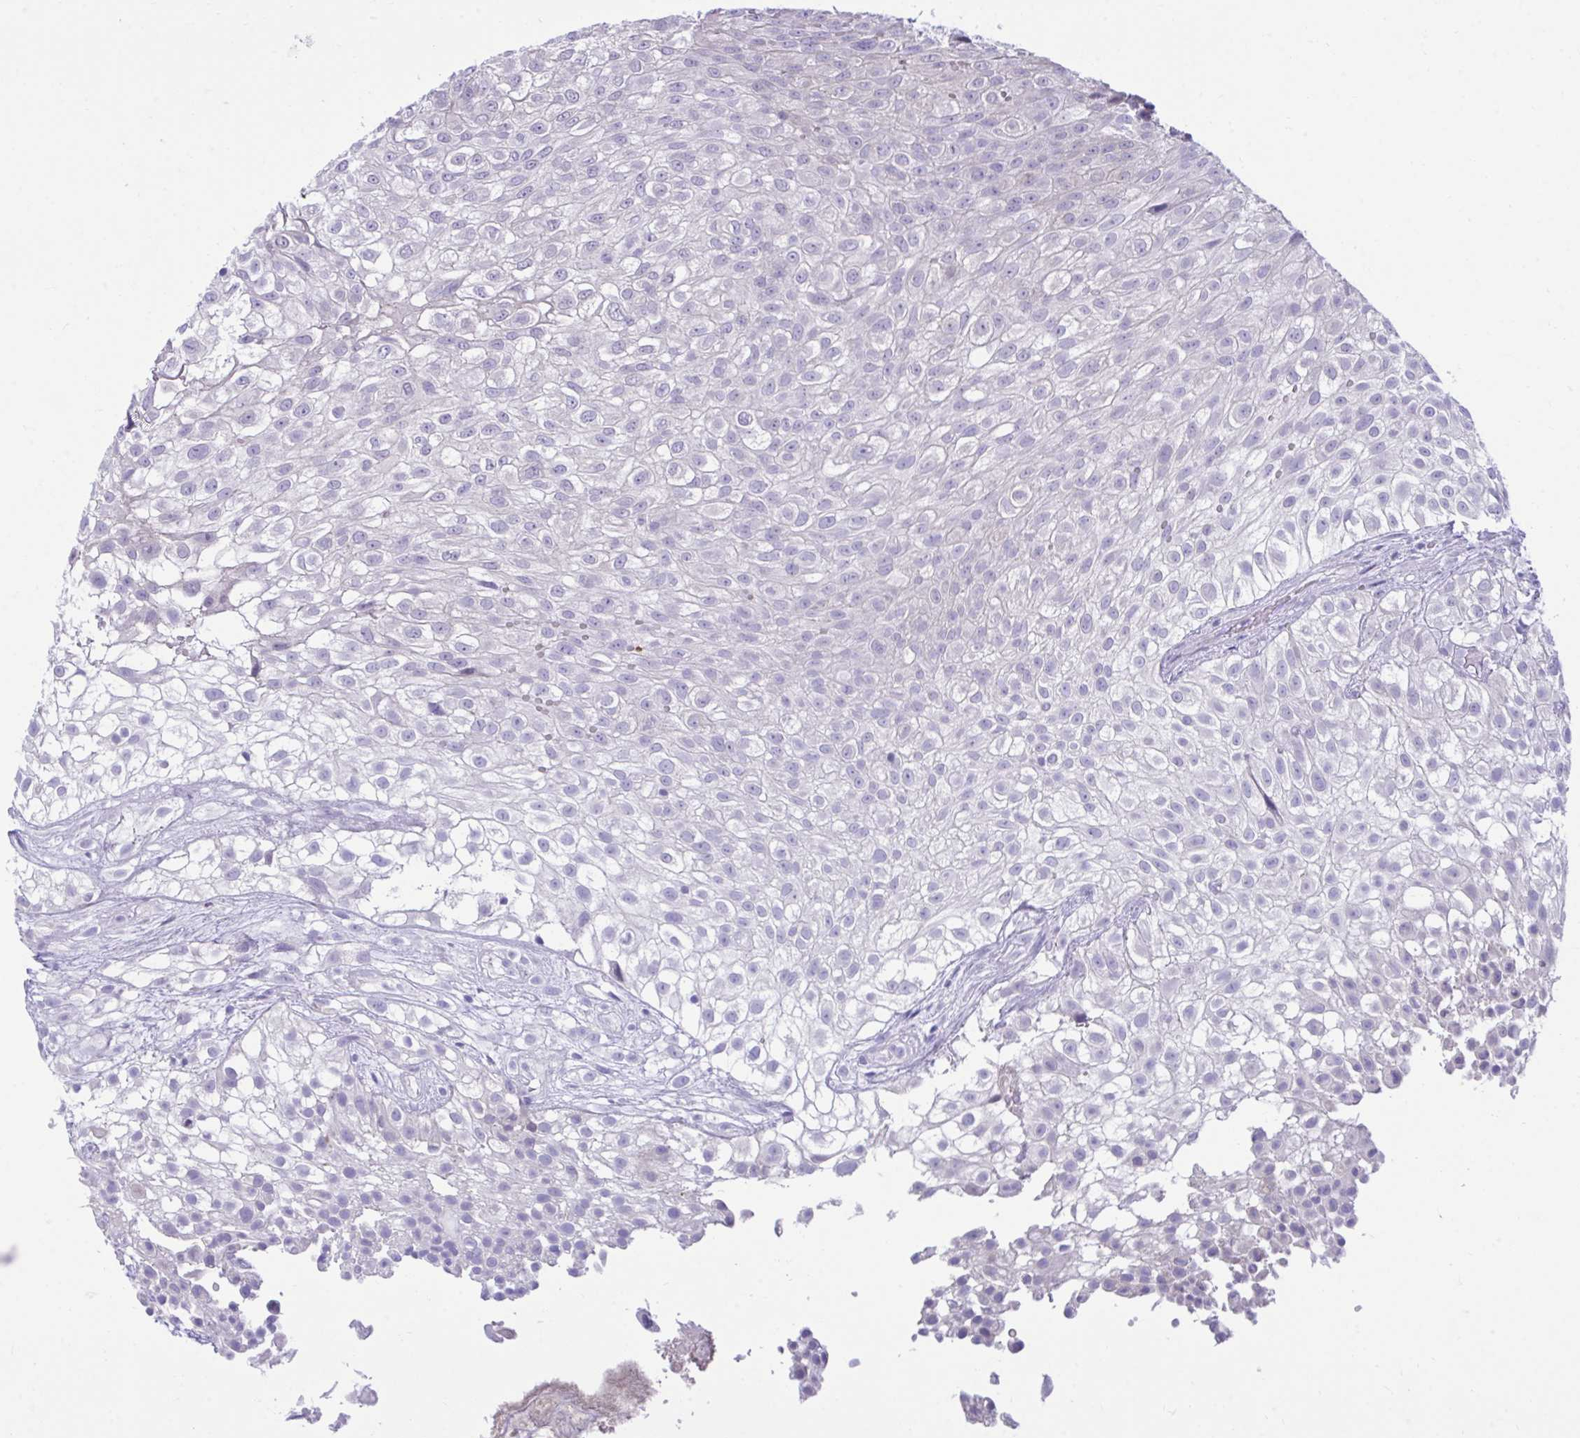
{"staining": {"intensity": "negative", "quantity": "none", "location": "none"}, "tissue": "urothelial cancer", "cell_type": "Tumor cells", "image_type": "cancer", "snomed": [{"axis": "morphology", "description": "Urothelial carcinoma, High grade"}, {"axis": "topography", "description": "Urinary bladder"}], "caption": "High magnification brightfield microscopy of urothelial cancer stained with DAB (brown) and counterstained with hematoxylin (blue): tumor cells show no significant positivity.", "gene": "PLEKHH1", "patient": {"sex": "male", "age": 56}}